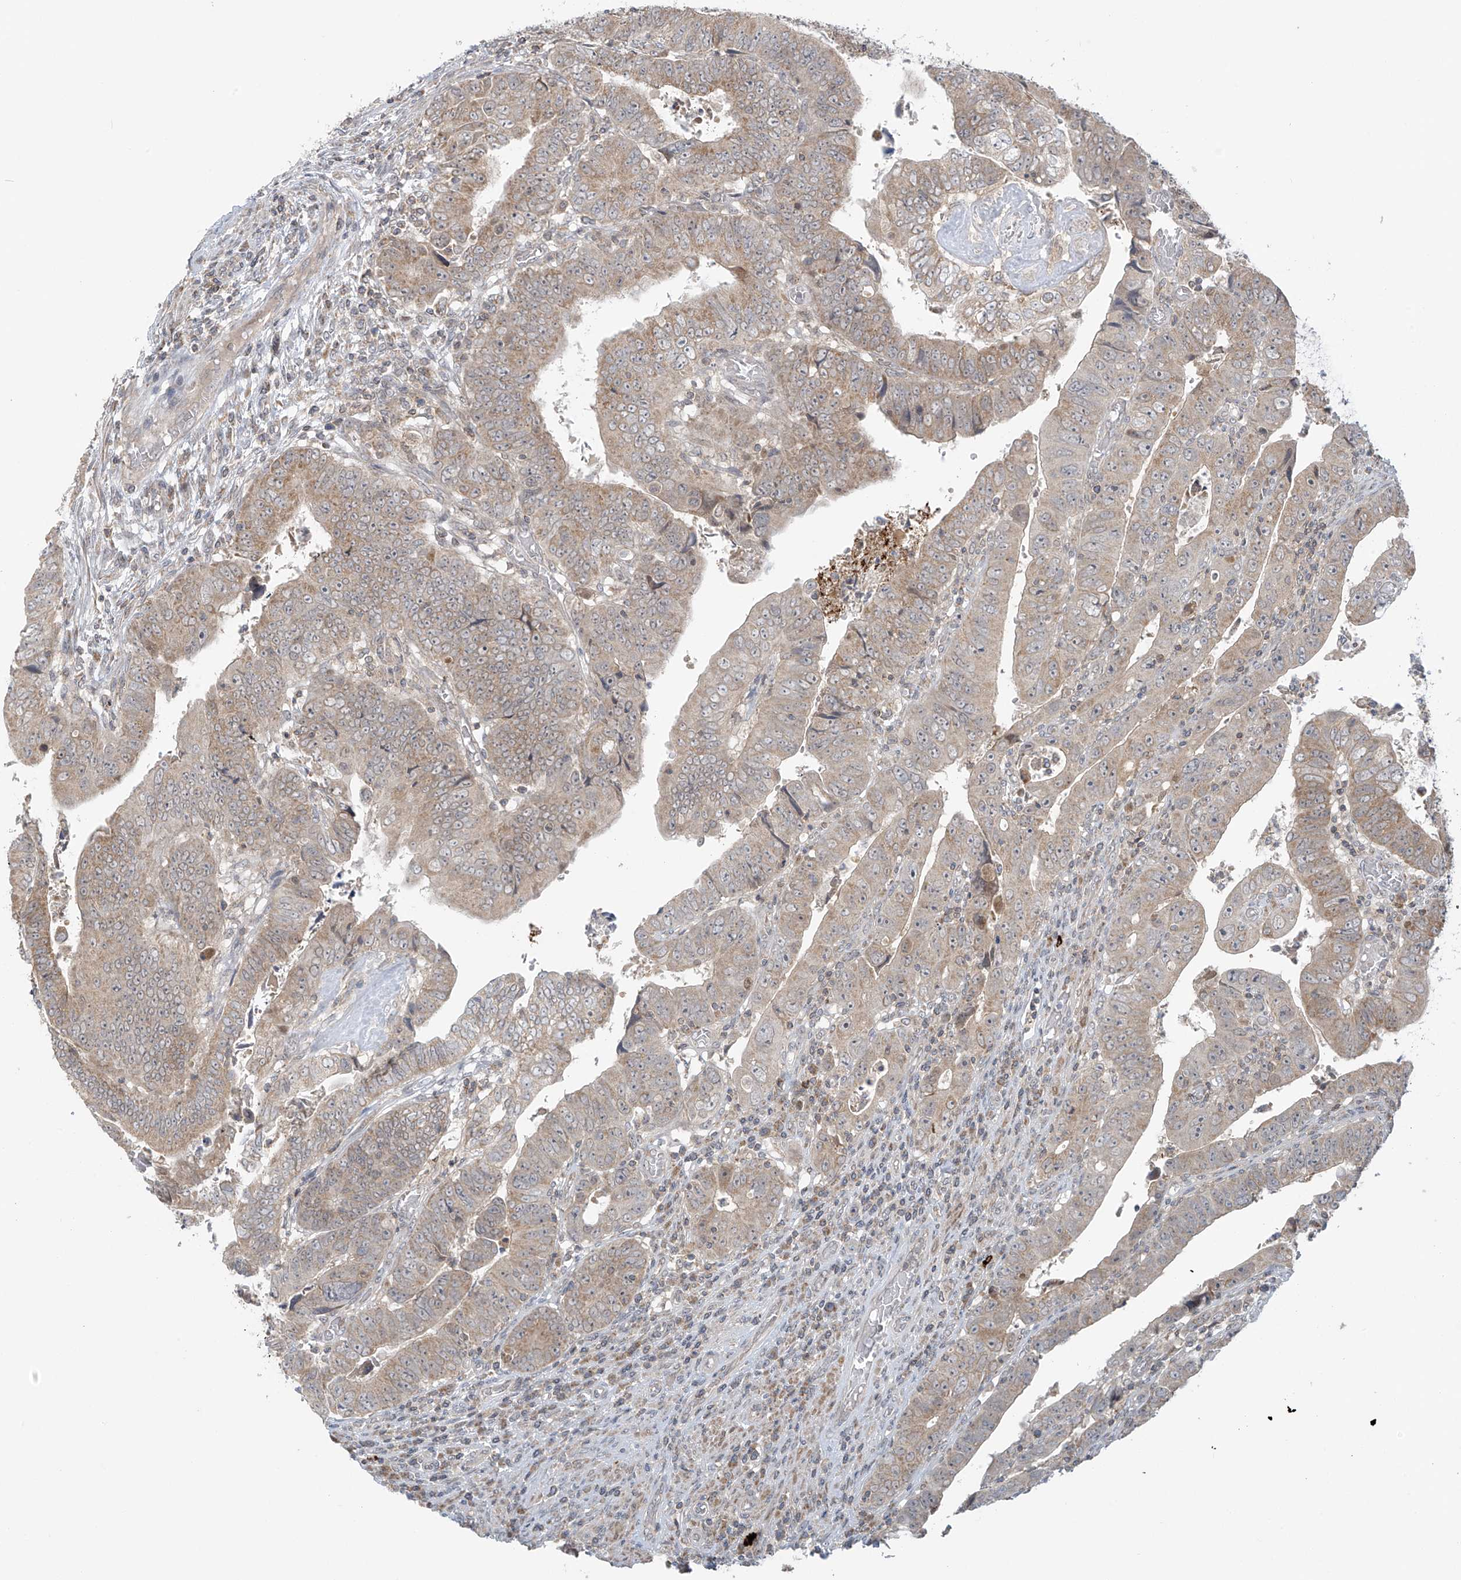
{"staining": {"intensity": "weak", "quantity": "25%-75%", "location": "cytoplasmic/membranous"}, "tissue": "colorectal cancer", "cell_type": "Tumor cells", "image_type": "cancer", "snomed": [{"axis": "morphology", "description": "Normal tissue, NOS"}, {"axis": "morphology", "description": "Adenocarcinoma, NOS"}, {"axis": "topography", "description": "Rectum"}], "caption": "This histopathology image demonstrates immunohistochemistry staining of adenocarcinoma (colorectal), with low weak cytoplasmic/membranous positivity in approximately 25%-75% of tumor cells.", "gene": "HDDC2", "patient": {"sex": "female", "age": 65}}